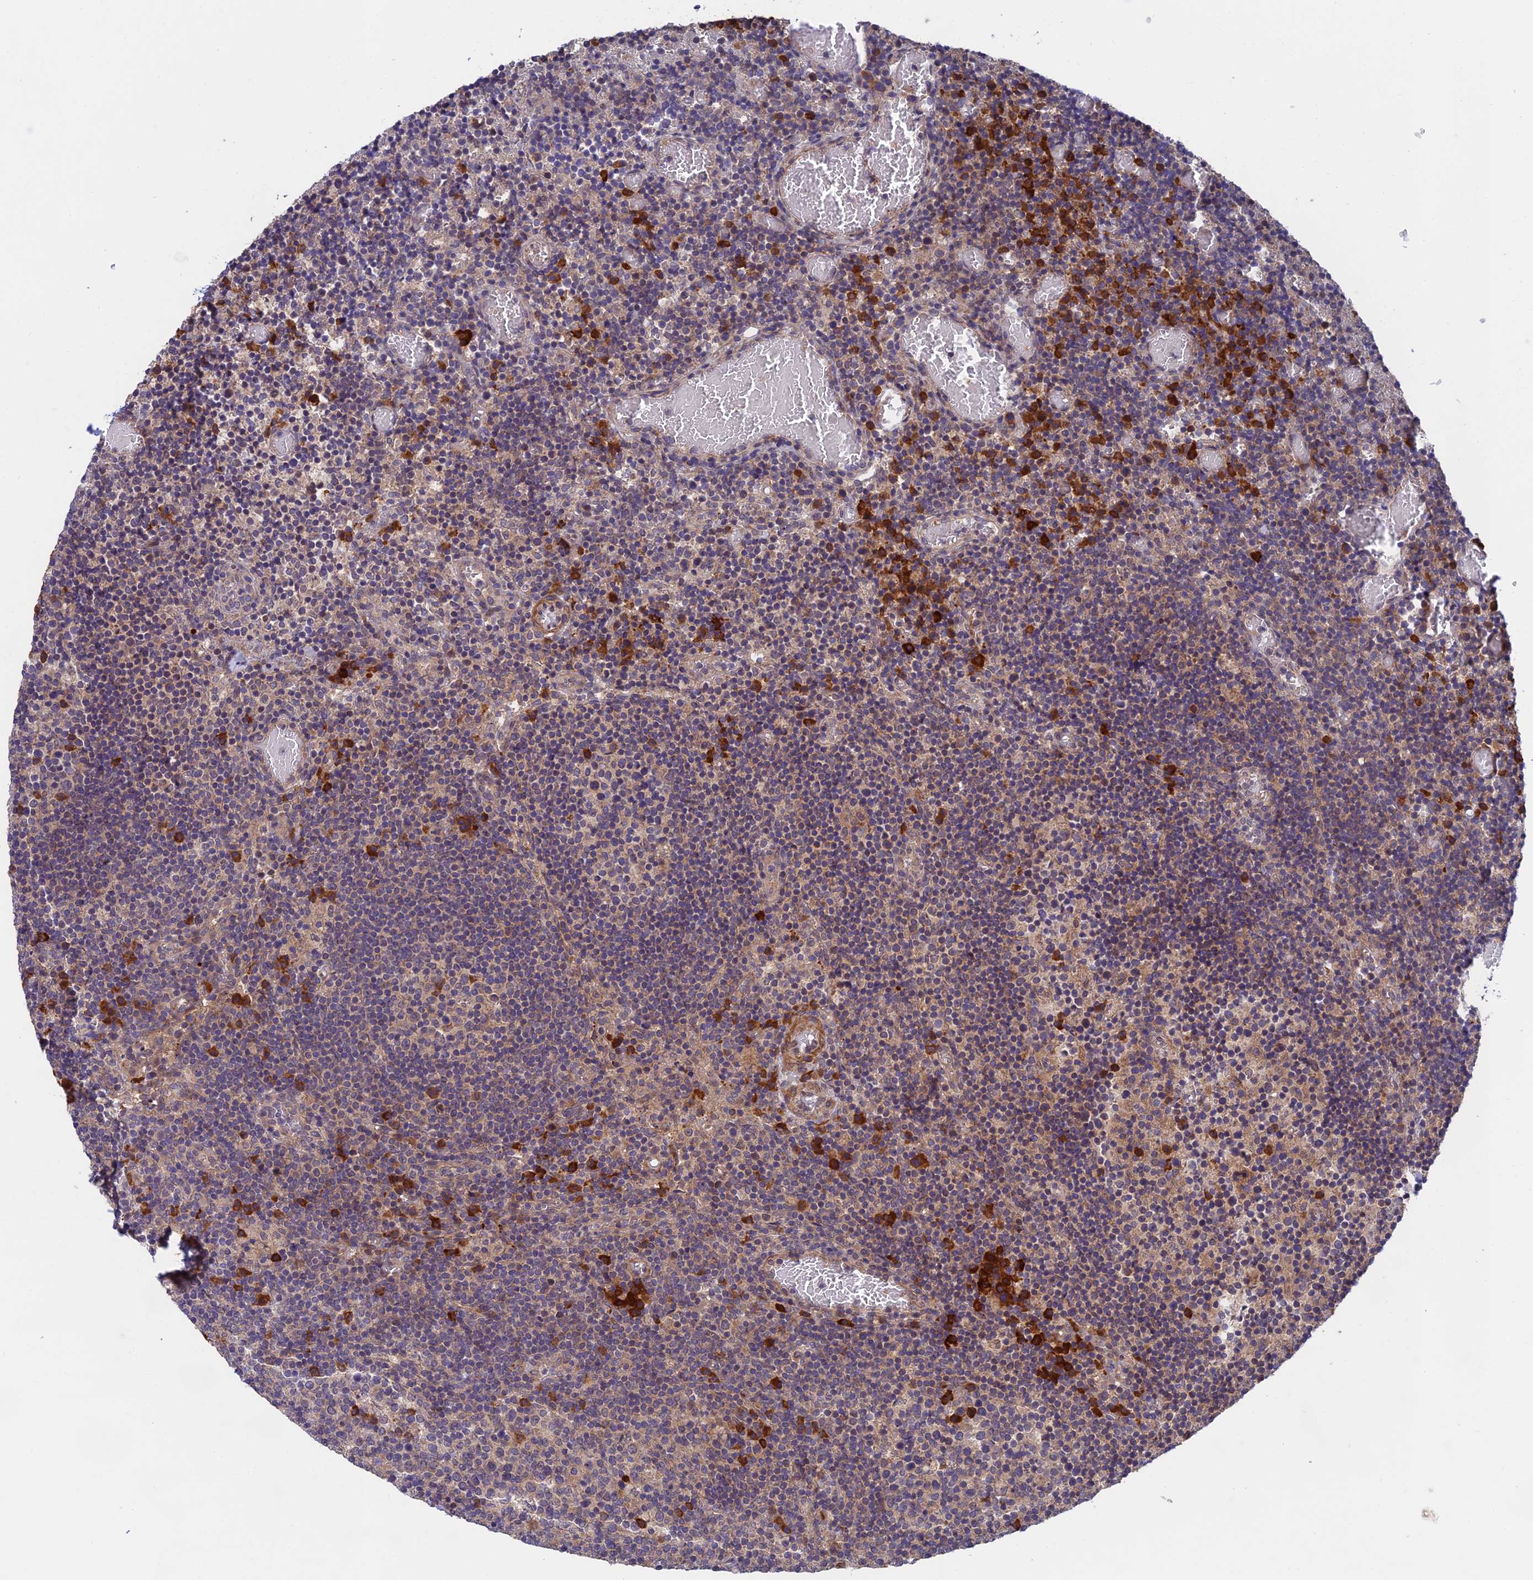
{"staining": {"intensity": "negative", "quantity": "none", "location": "none"}, "tissue": "lymph node", "cell_type": "Germinal center cells", "image_type": "normal", "snomed": [{"axis": "morphology", "description": "Normal tissue, NOS"}, {"axis": "topography", "description": "Lymph node"}], "caption": "The photomicrograph reveals no staining of germinal center cells in unremarkable lymph node.", "gene": "UROS", "patient": {"sex": "male", "age": 58}}